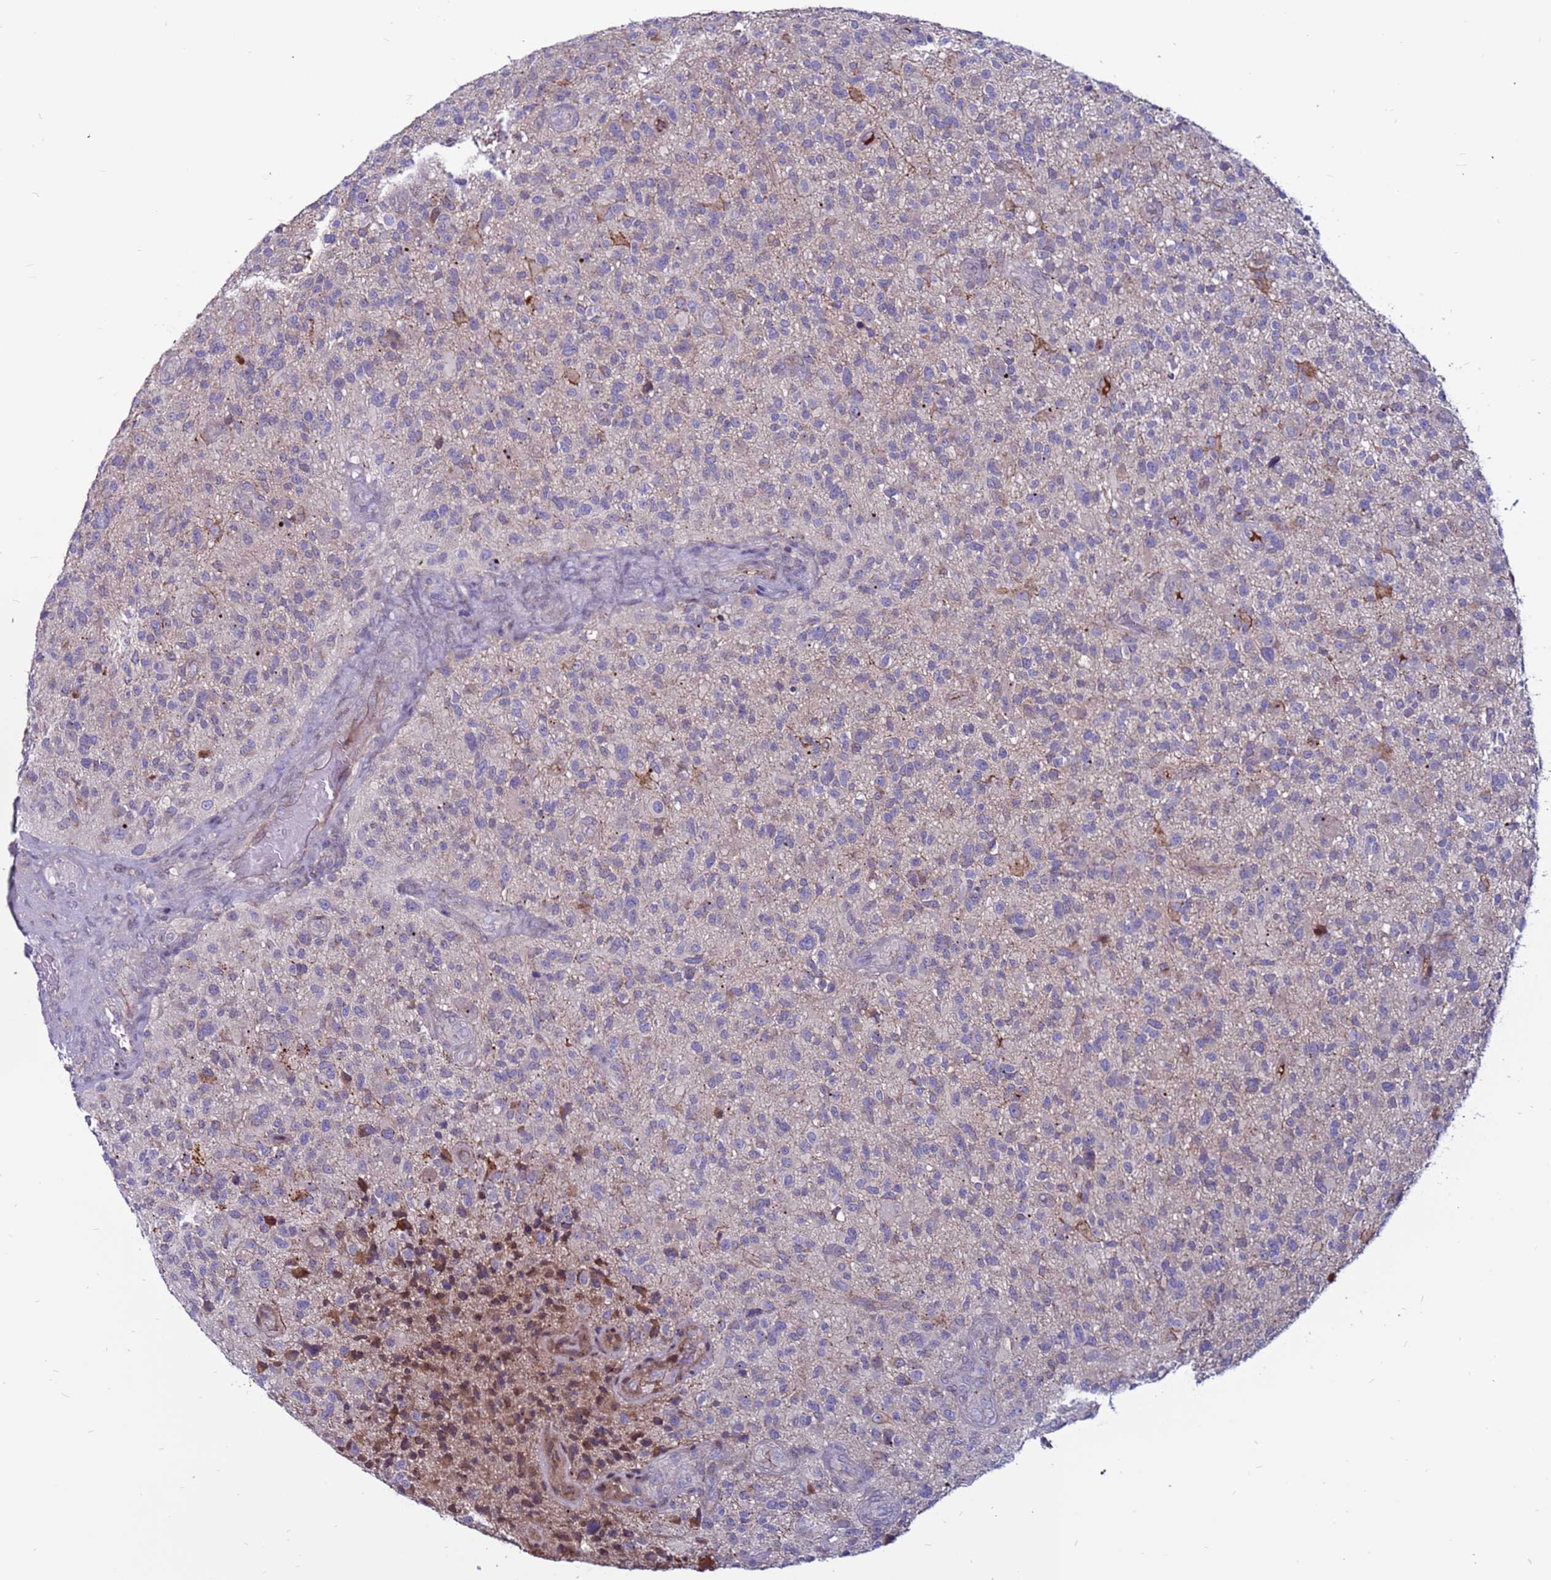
{"staining": {"intensity": "negative", "quantity": "none", "location": "none"}, "tissue": "glioma", "cell_type": "Tumor cells", "image_type": "cancer", "snomed": [{"axis": "morphology", "description": "Glioma, malignant, High grade"}, {"axis": "topography", "description": "Brain"}], "caption": "Immunohistochemistry (IHC) of human malignant glioma (high-grade) reveals no expression in tumor cells.", "gene": "CCDC71", "patient": {"sex": "male", "age": 47}}